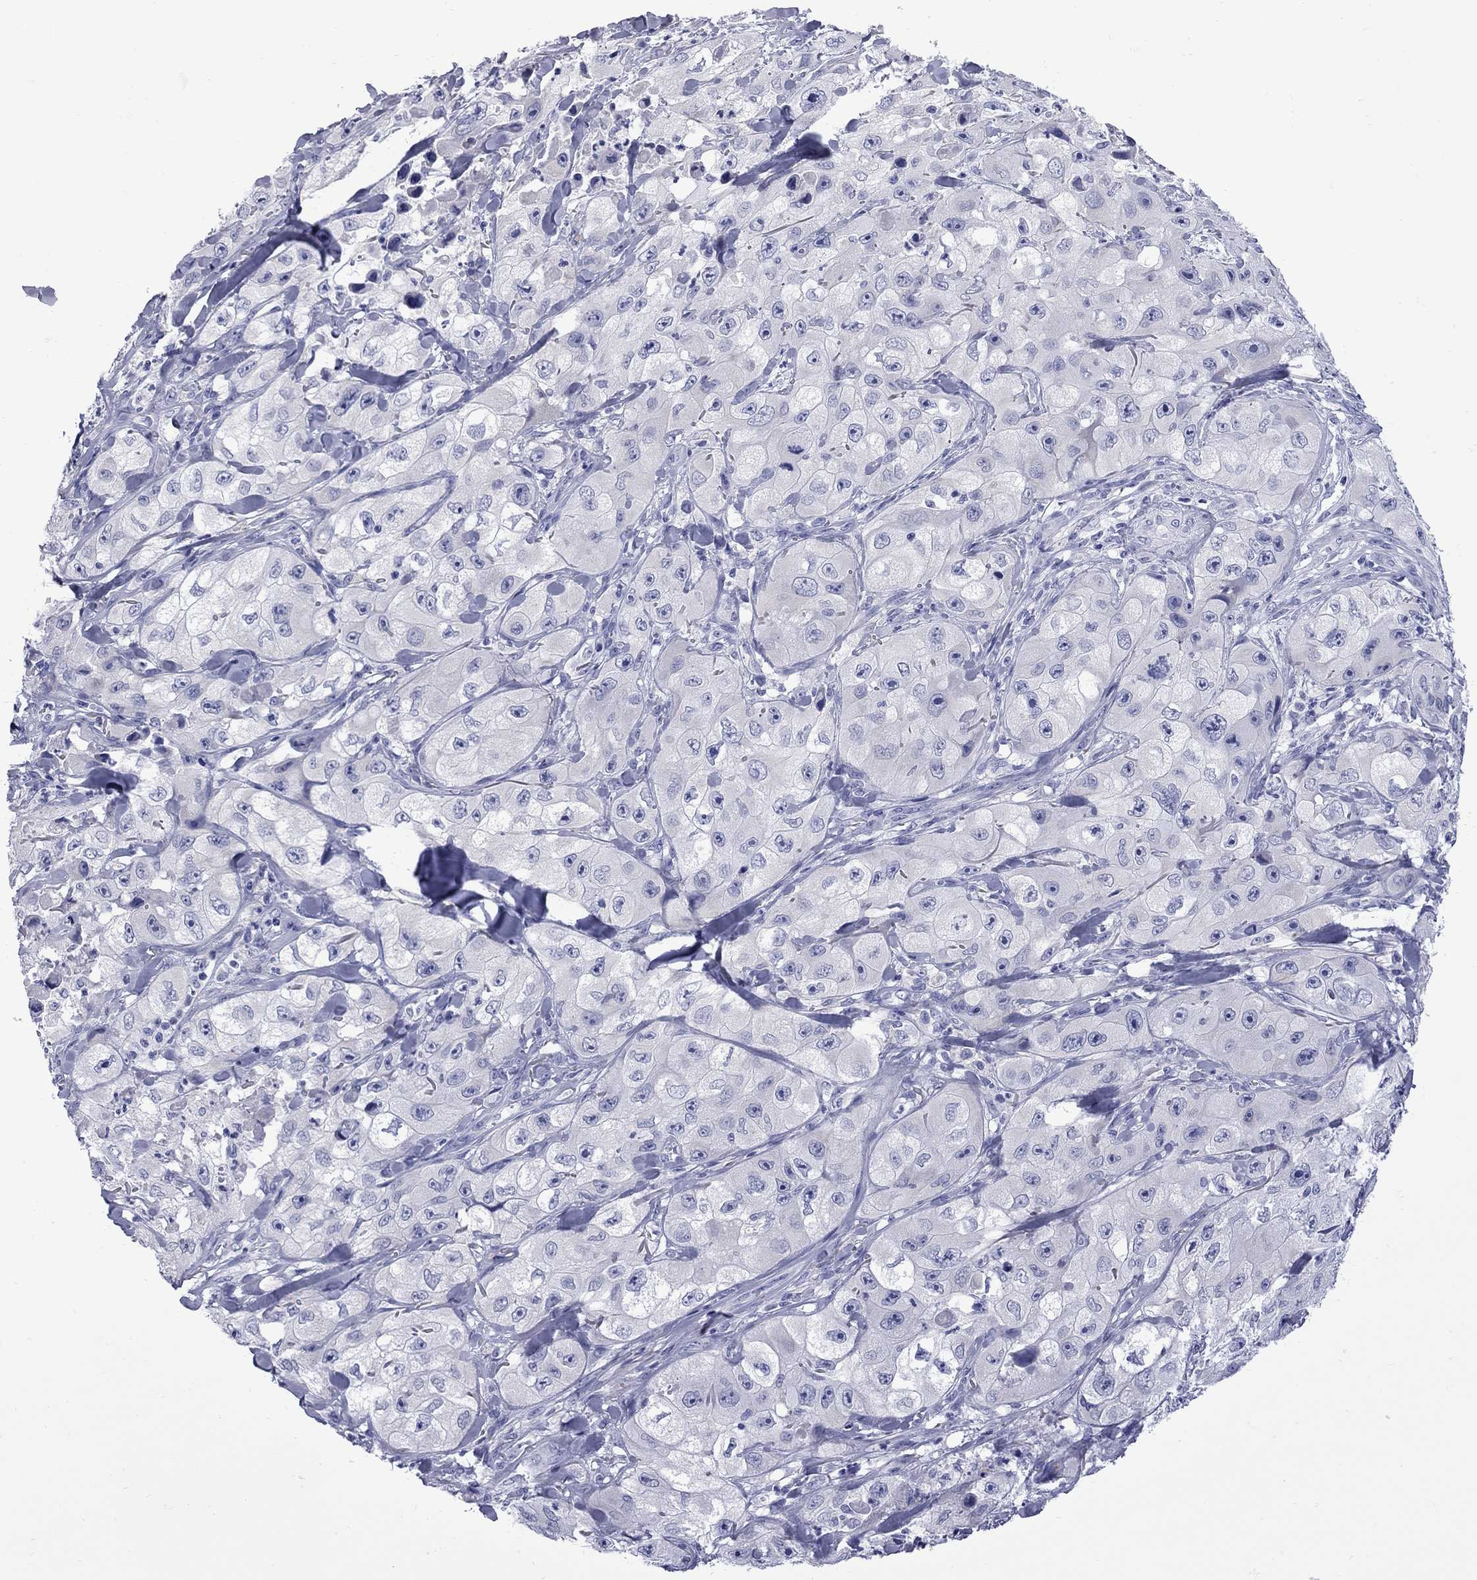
{"staining": {"intensity": "negative", "quantity": "none", "location": "none"}, "tissue": "skin cancer", "cell_type": "Tumor cells", "image_type": "cancer", "snomed": [{"axis": "morphology", "description": "Squamous cell carcinoma, NOS"}, {"axis": "topography", "description": "Skin"}, {"axis": "topography", "description": "Subcutis"}], "caption": "This micrograph is of skin squamous cell carcinoma stained with immunohistochemistry (IHC) to label a protein in brown with the nuclei are counter-stained blue. There is no expression in tumor cells.", "gene": "EPPIN", "patient": {"sex": "male", "age": 73}}